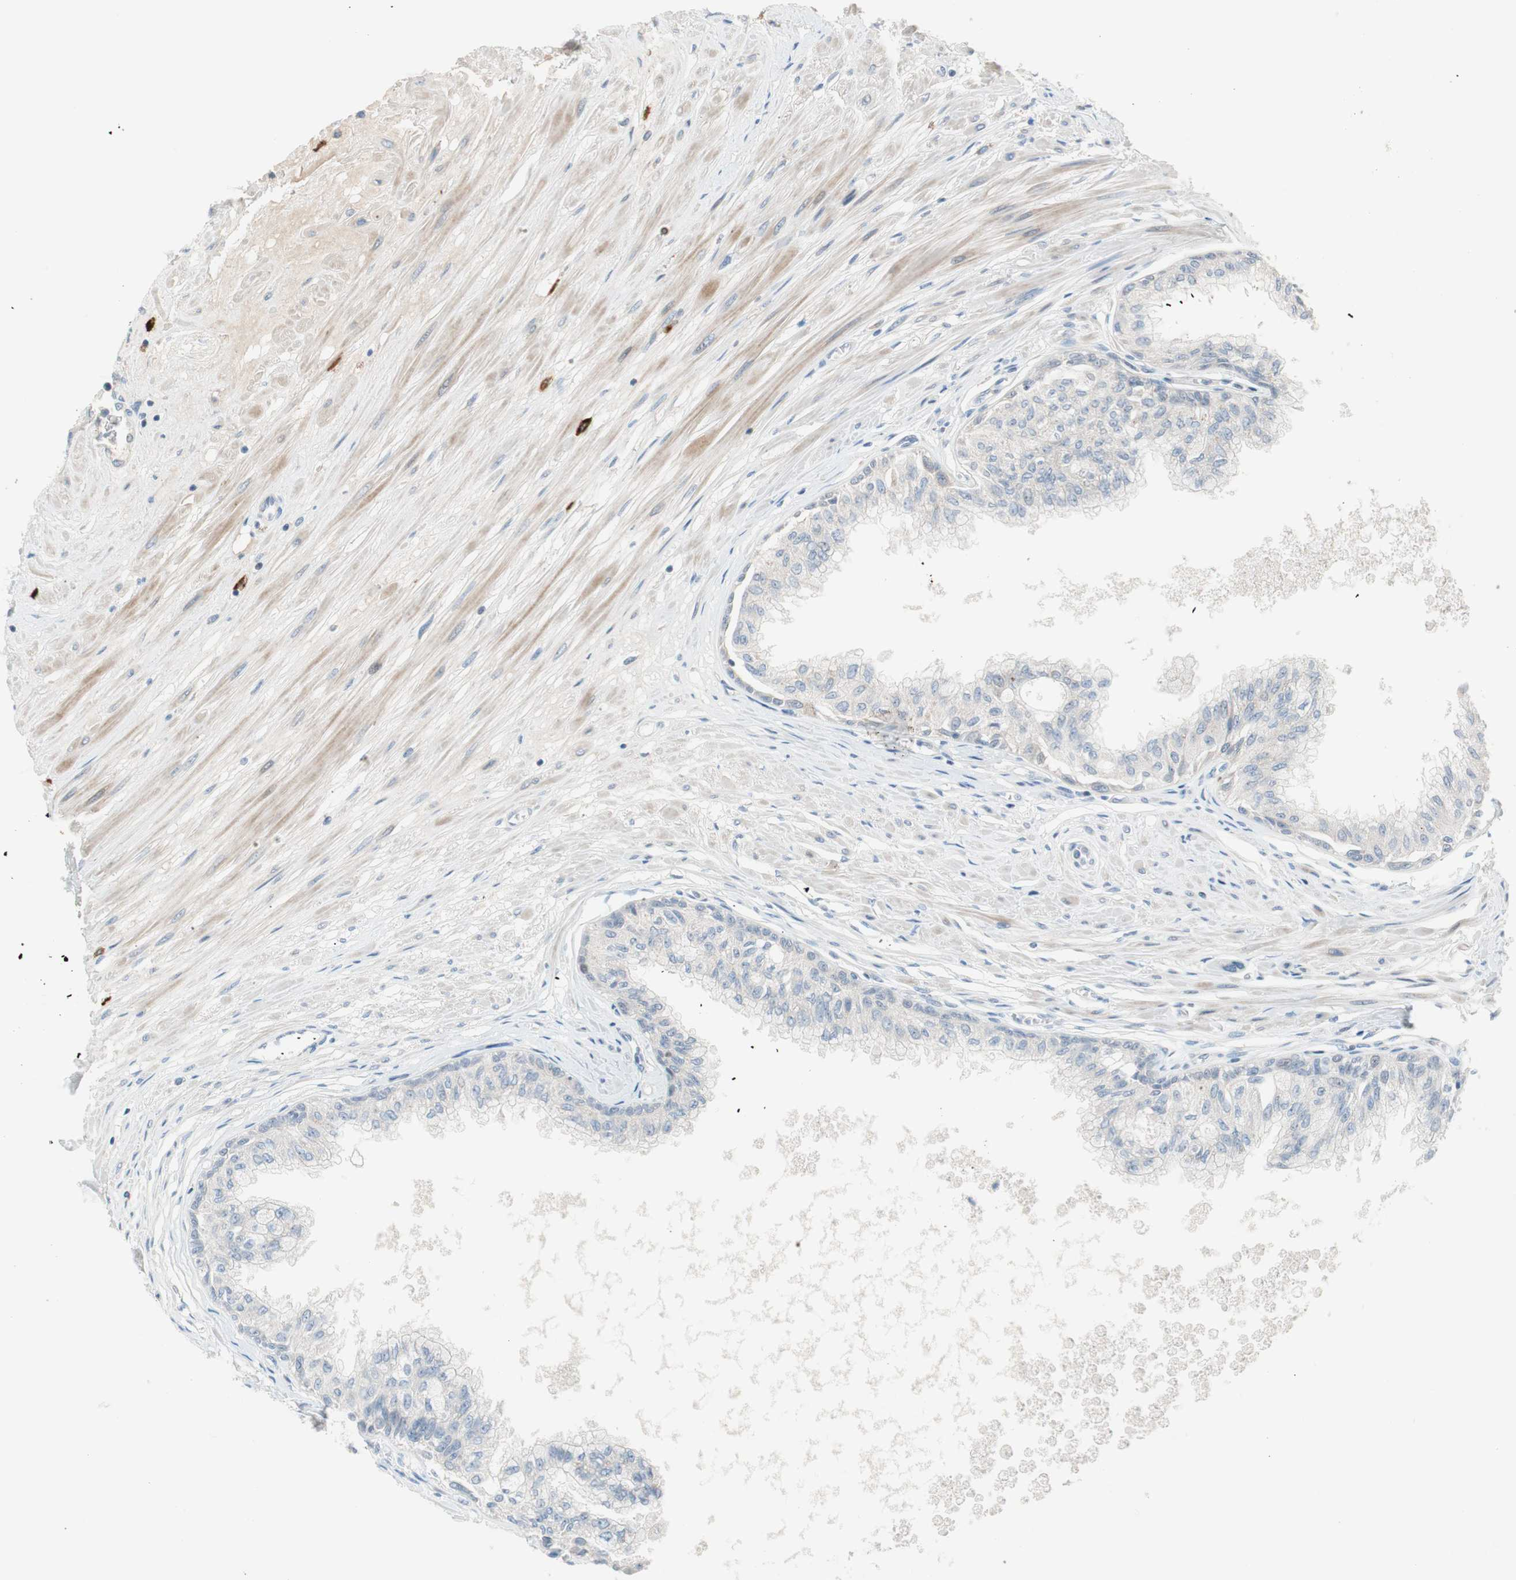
{"staining": {"intensity": "negative", "quantity": "none", "location": "none"}, "tissue": "prostate", "cell_type": "Glandular cells", "image_type": "normal", "snomed": [{"axis": "morphology", "description": "Normal tissue, NOS"}, {"axis": "topography", "description": "Prostate"}, {"axis": "topography", "description": "Seminal veicle"}], "caption": "Histopathology image shows no protein positivity in glandular cells of benign prostate. (Brightfield microscopy of DAB (3,3'-diaminobenzidine) IHC at high magnification).", "gene": "PDZK1", "patient": {"sex": "male", "age": 60}}